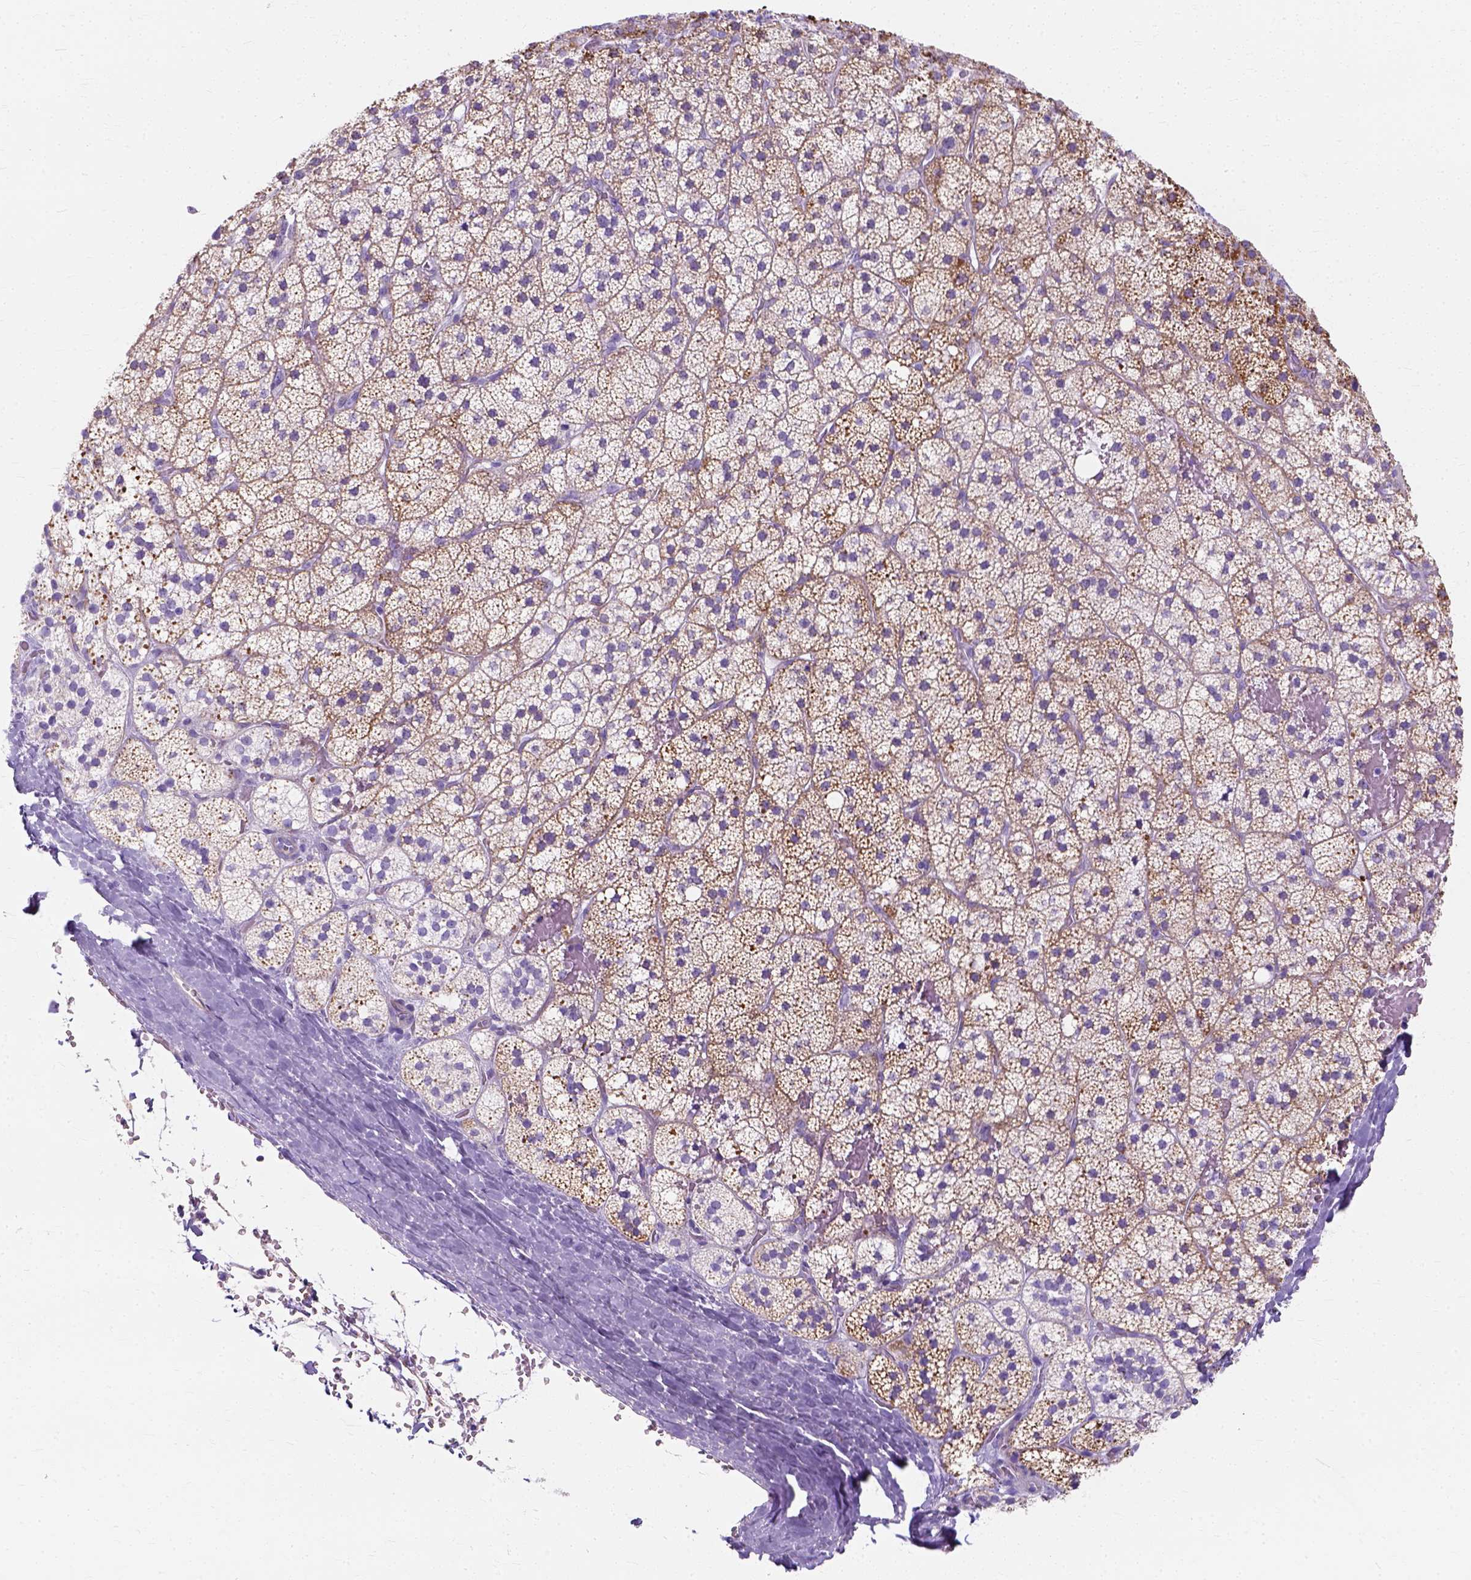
{"staining": {"intensity": "moderate", "quantity": ">75%", "location": "cytoplasmic/membranous"}, "tissue": "adrenal gland", "cell_type": "Glandular cells", "image_type": "normal", "snomed": [{"axis": "morphology", "description": "Normal tissue, NOS"}, {"axis": "topography", "description": "Adrenal gland"}], "caption": "Moderate cytoplasmic/membranous protein expression is identified in about >75% of glandular cells in adrenal gland.", "gene": "MYH15", "patient": {"sex": "male", "age": 53}}